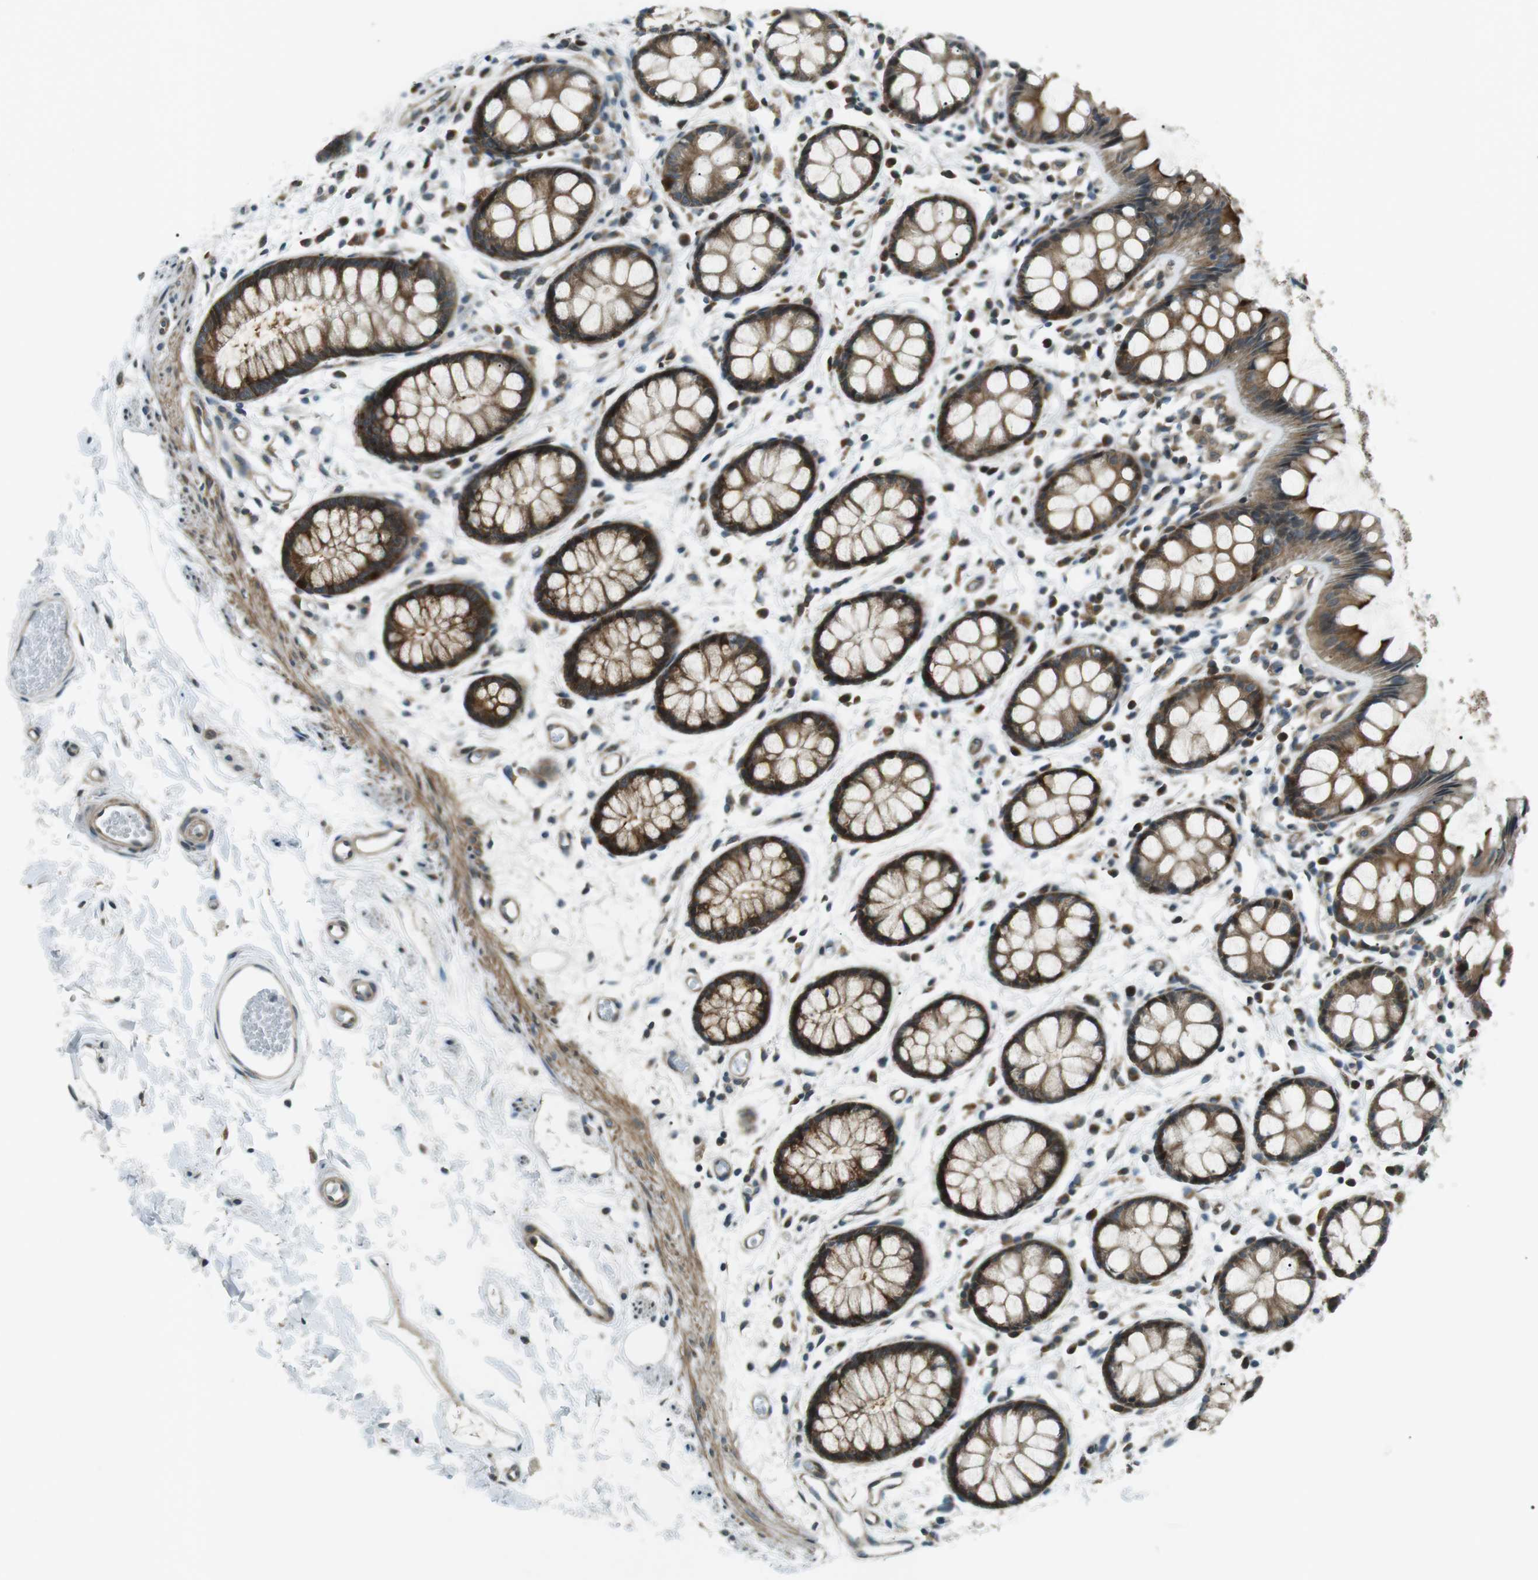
{"staining": {"intensity": "strong", "quantity": ">75%", "location": "cytoplasmic/membranous"}, "tissue": "rectum", "cell_type": "Glandular cells", "image_type": "normal", "snomed": [{"axis": "morphology", "description": "Normal tissue, NOS"}, {"axis": "topography", "description": "Rectum"}], "caption": "Immunohistochemistry (DAB (3,3'-diaminobenzidine)) staining of benign rectum shows strong cytoplasmic/membranous protein staining in approximately >75% of glandular cells. The staining is performed using DAB (3,3'-diaminobenzidine) brown chromogen to label protein expression. The nuclei are counter-stained blue using hematoxylin.", "gene": "TMEM74", "patient": {"sex": "female", "age": 66}}